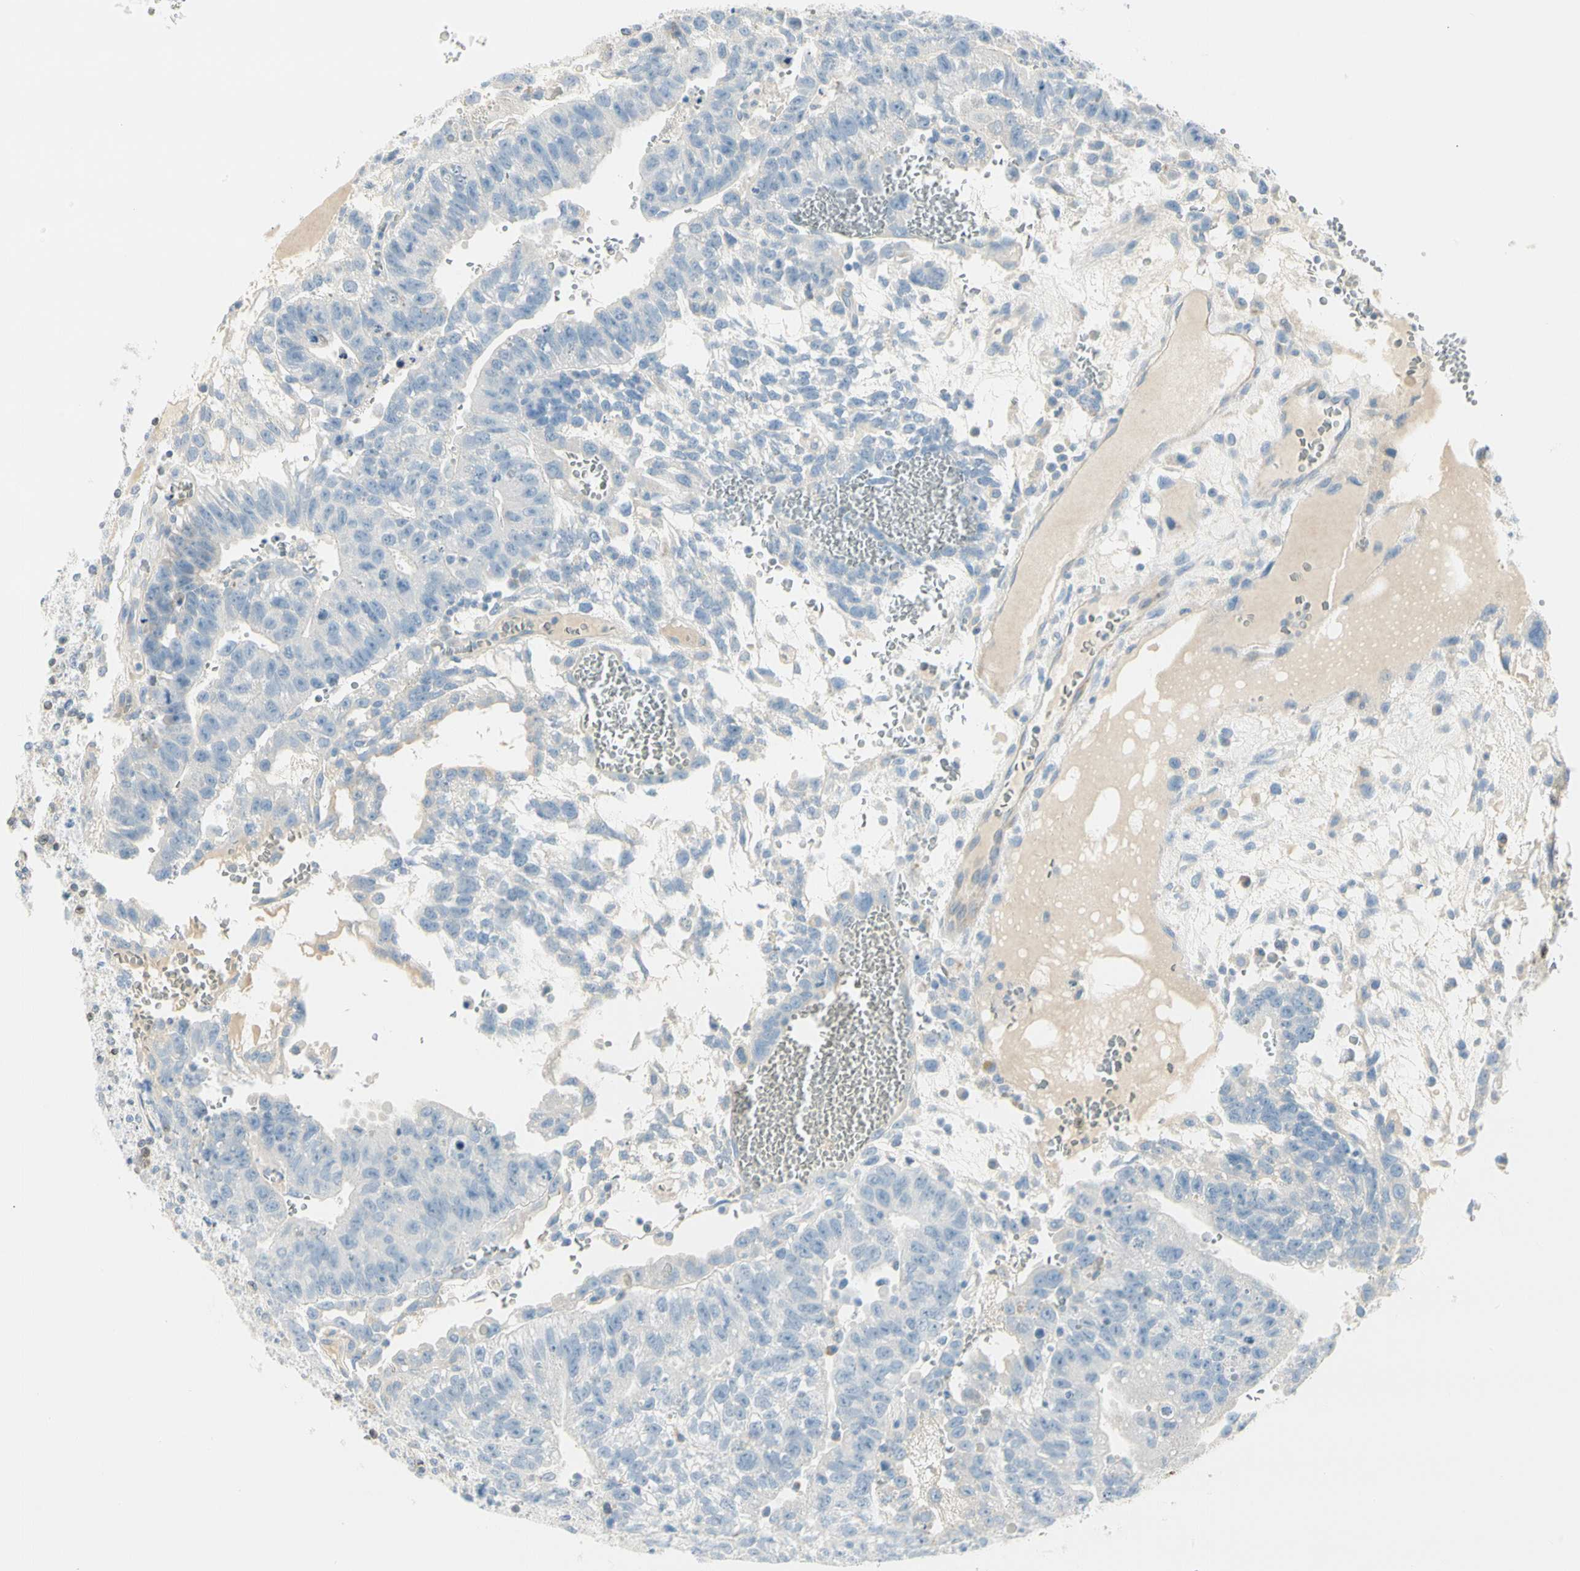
{"staining": {"intensity": "negative", "quantity": "none", "location": "none"}, "tissue": "testis cancer", "cell_type": "Tumor cells", "image_type": "cancer", "snomed": [{"axis": "morphology", "description": "Seminoma, NOS"}, {"axis": "morphology", "description": "Carcinoma, Embryonal, NOS"}, {"axis": "topography", "description": "Testis"}], "caption": "Human testis seminoma stained for a protein using immunohistochemistry (IHC) shows no positivity in tumor cells.", "gene": "TNFSF11", "patient": {"sex": "male", "age": 52}}